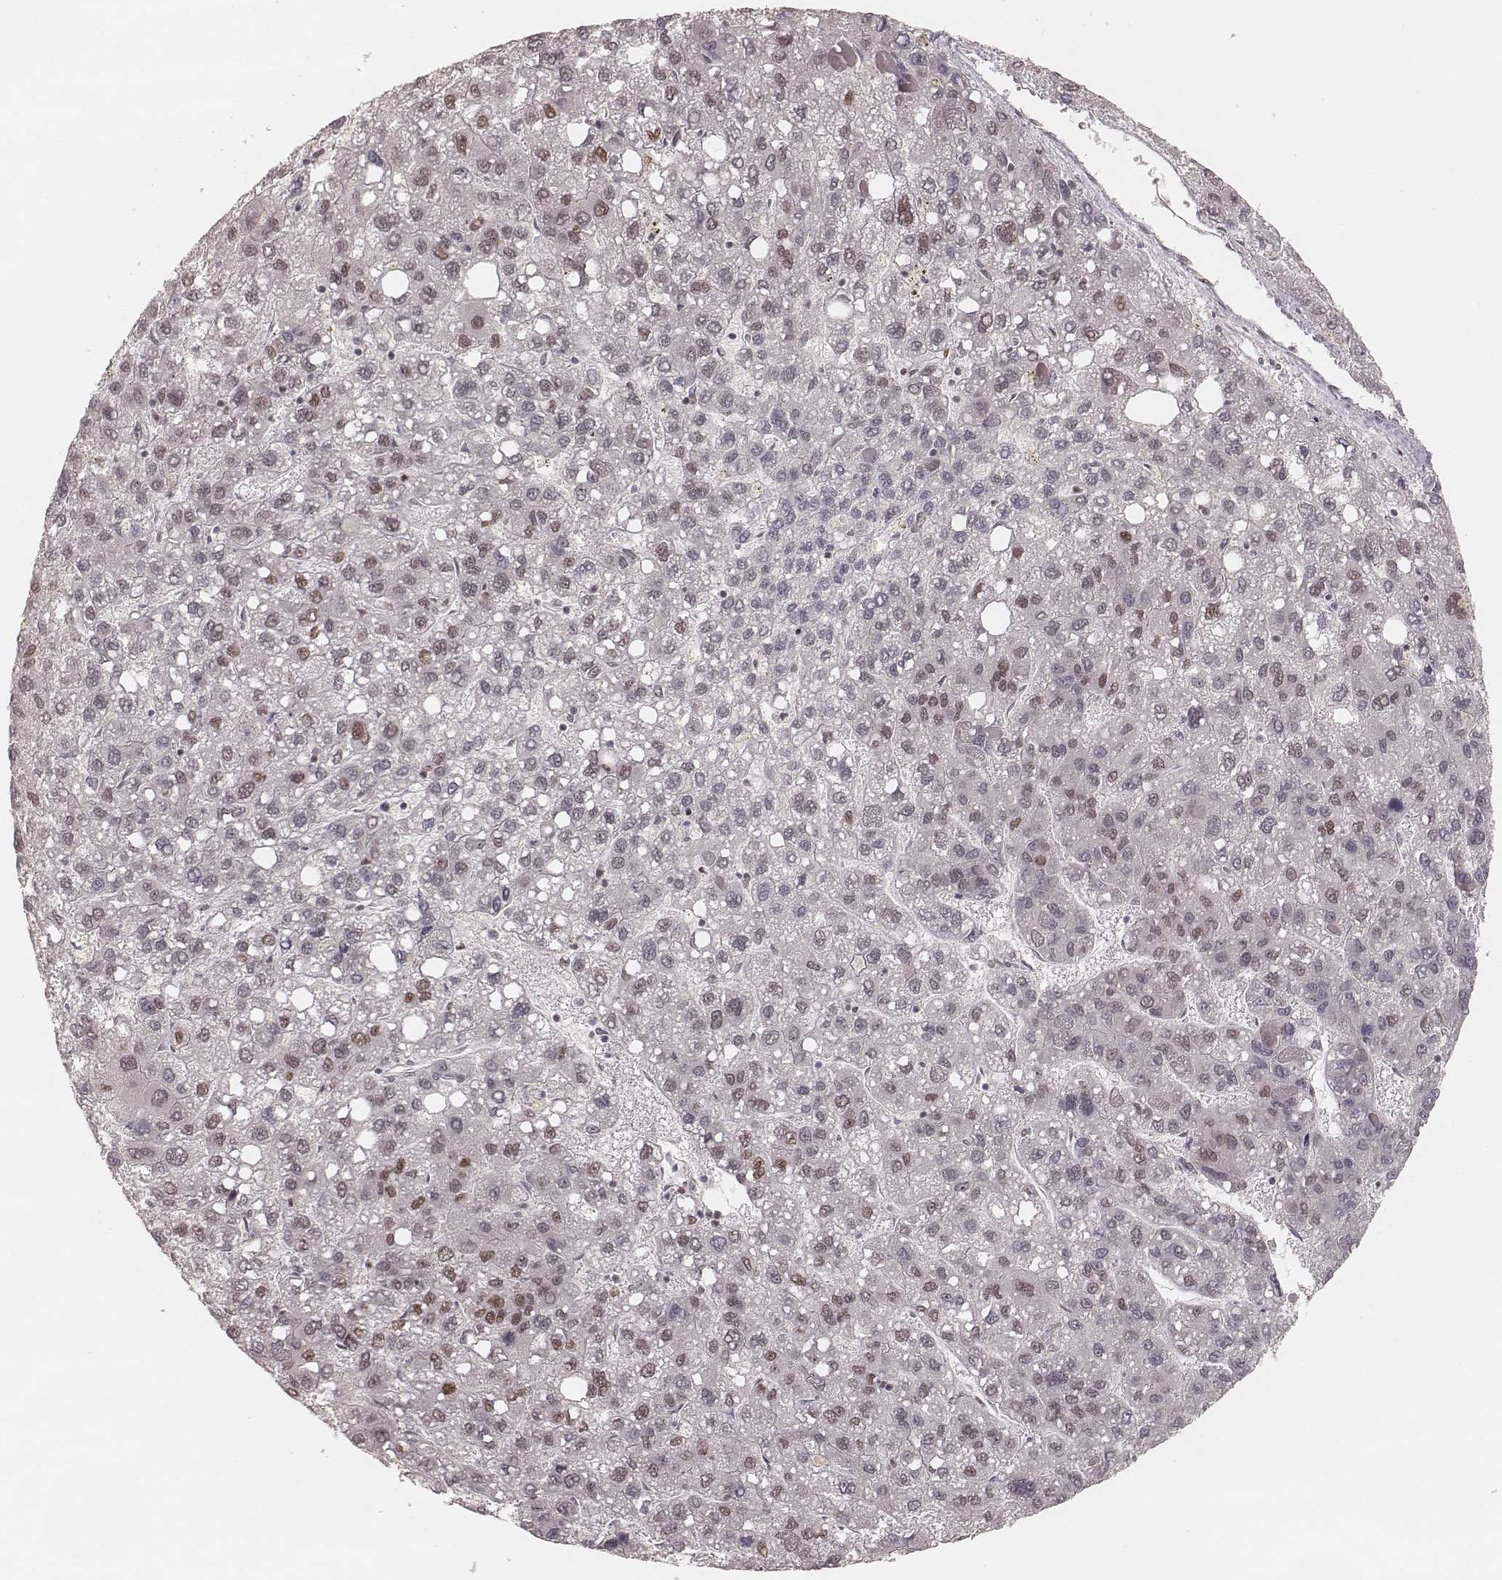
{"staining": {"intensity": "moderate", "quantity": "<25%", "location": "nuclear"}, "tissue": "liver cancer", "cell_type": "Tumor cells", "image_type": "cancer", "snomed": [{"axis": "morphology", "description": "Carcinoma, Hepatocellular, NOS"}, {"axis": "topography", "description": "Liver"}], "caption": "Brown immunohistochemical staining in liver hepatocellular carcinoma reveals moderate nuclear staining in approximately <25% of tumor cells.", "gene": "HNRNPC", "patient": {"sex": "female", "age": 82}}